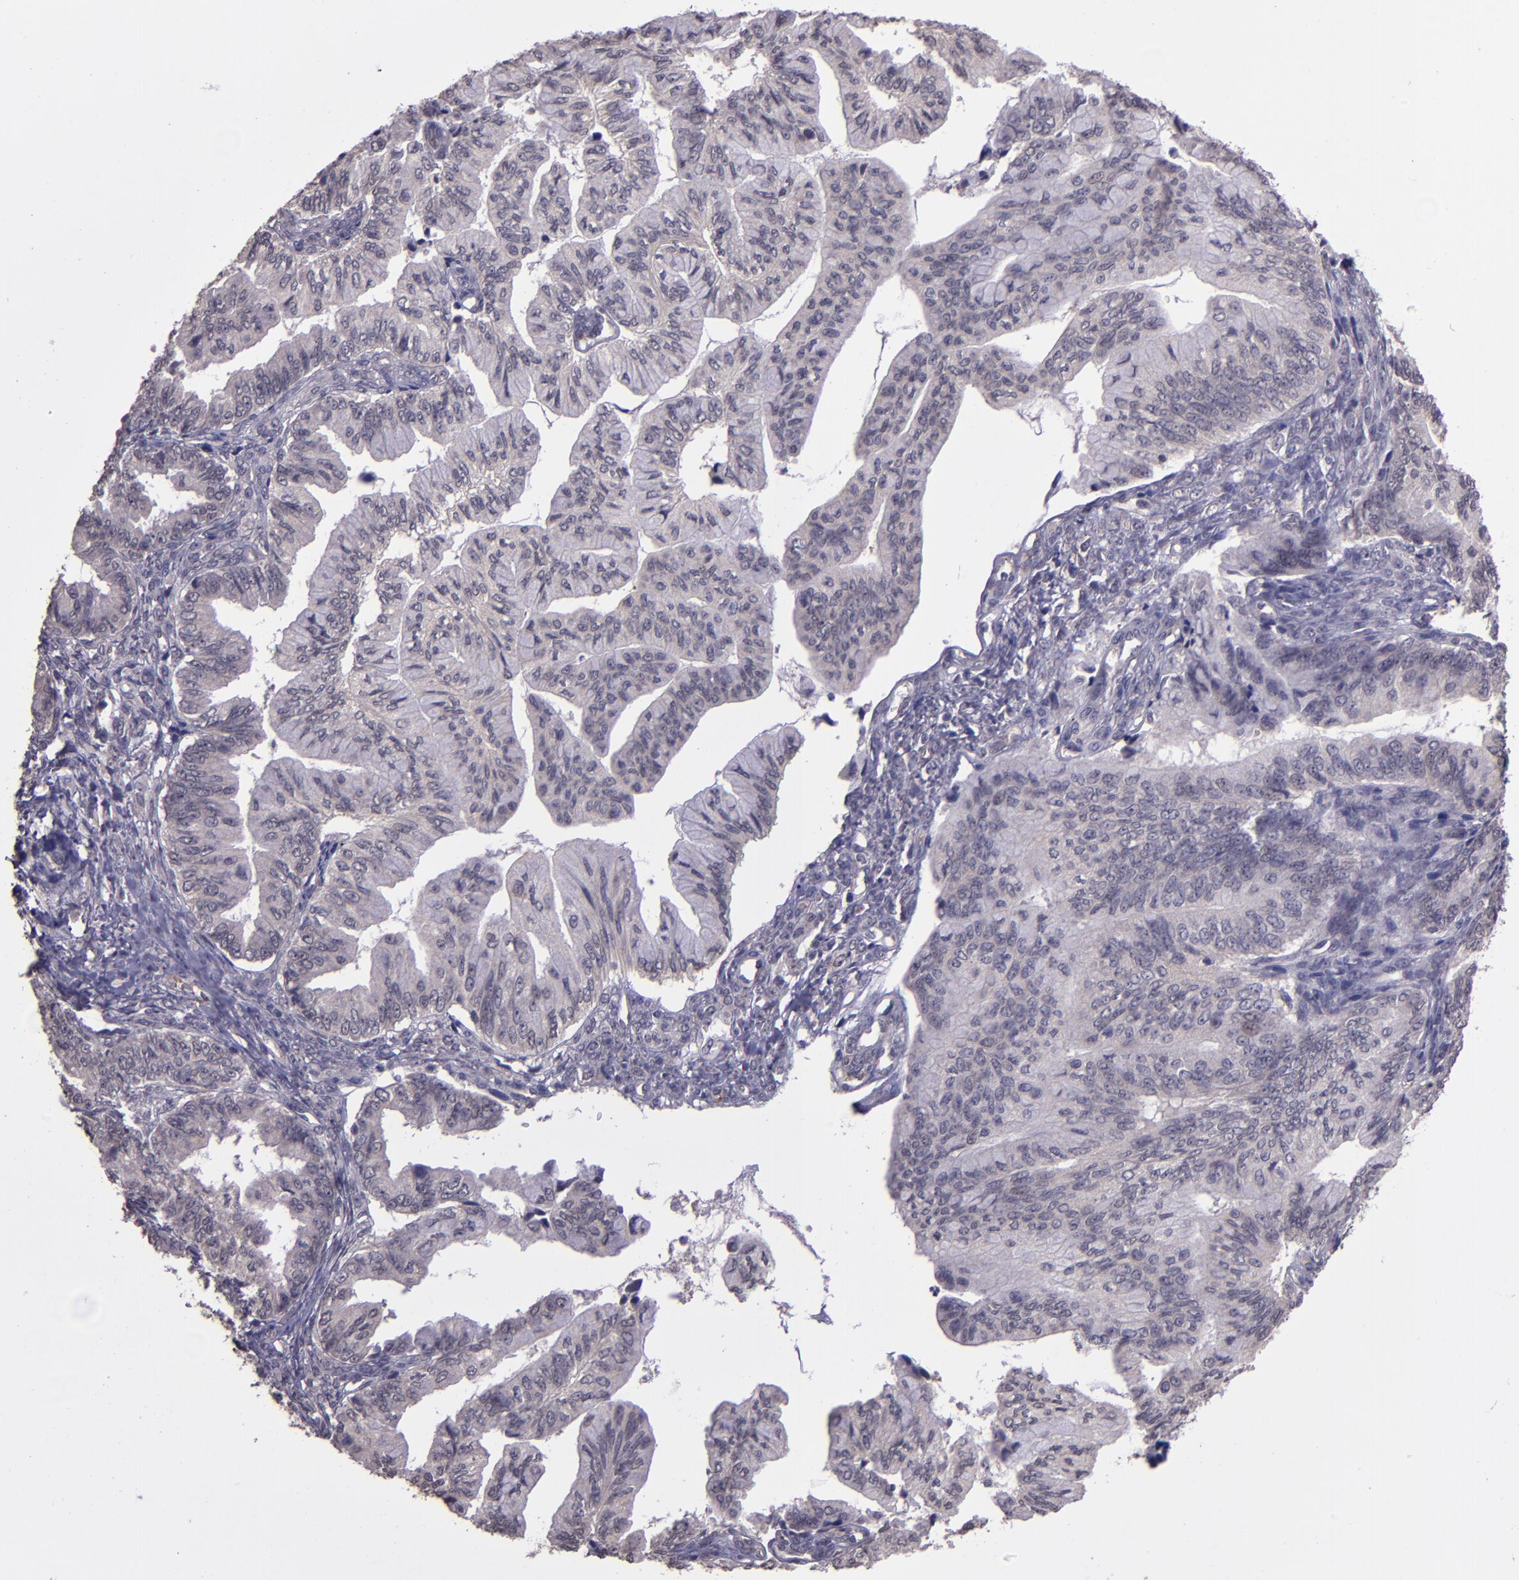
{"staining": {"intensity": "weak", "quantity": "<25%", "location": "cytoplasmic/membranous"}, "tissue": "ovarian cancer", "cell_type": "Tumor cells", "image_type": "cancer", "snomed": [{"axis": "morphology", "description": "Cystadenocarcinoma, mucinous, NOS"}, {"axis": "topography", "description": "Ovary"}], "caption": "High power microscopy histopathology image of an immunohistochemistry photomicrograph of ovarian cancer, revealing no significant staining in tumor cells.", "gene": "TAF7L", "patient": {"sex": "female", "age": 36}}